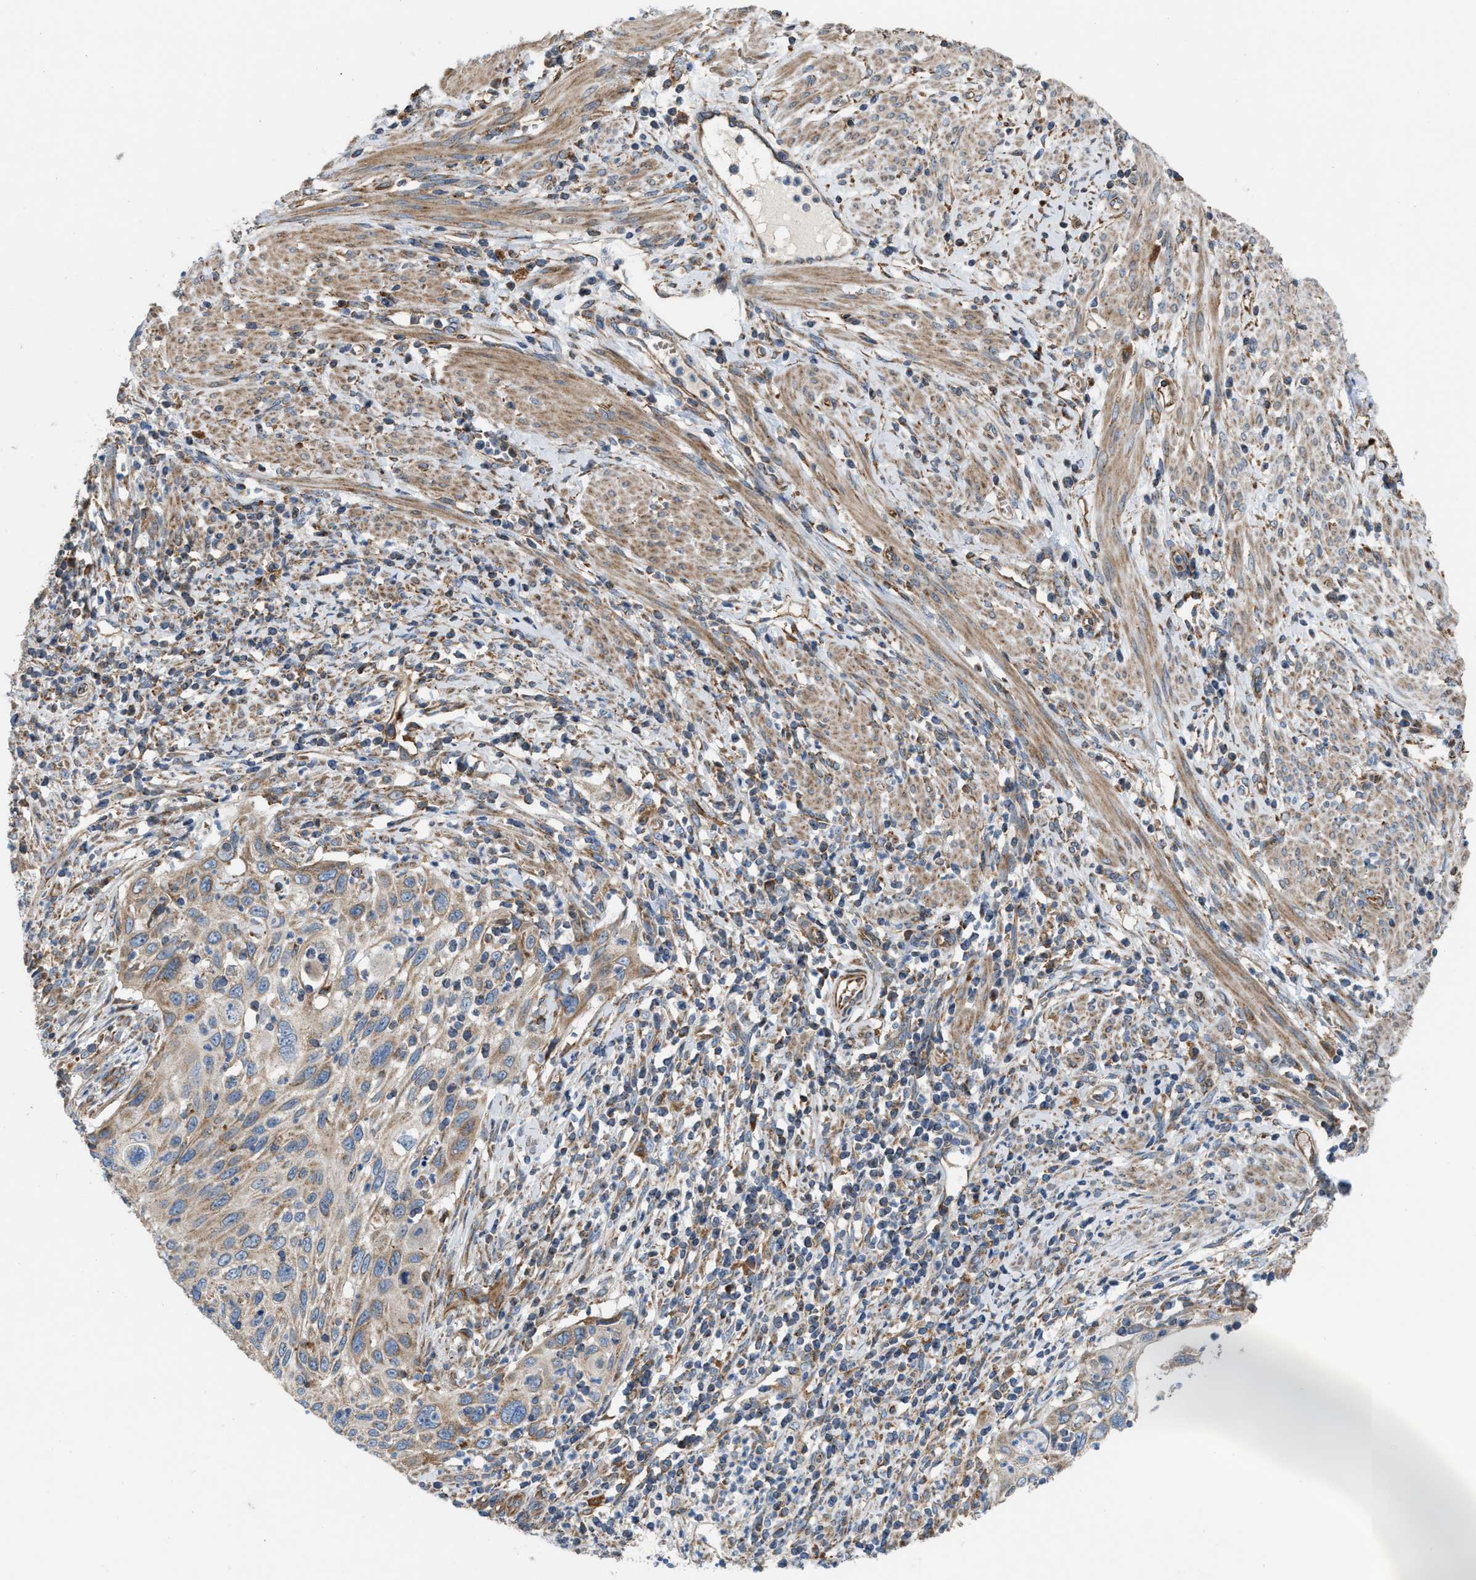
{"staining": {"intensity": "weak", "quantity": "25%-75%", "location": "cytoplasmic/membranous"}, "tissue": "cervical cancer", "cell_type": "Tumor cells", "image_type": "cancer", "snomed": [{"axis": "morphology", "description": "Squamous cell carcinoma, NOS"}, {"axis": "topography", "description": "Cervix"}], "caption": "Protein expression analysis of human cervical squamous cell carcinoma reveals weak cytoplasmic/membranous positivity in approximately 25%-75% of tumor cells.", "gene": "SLC10A3", "patient": {"sex": "female", "age": 70}}